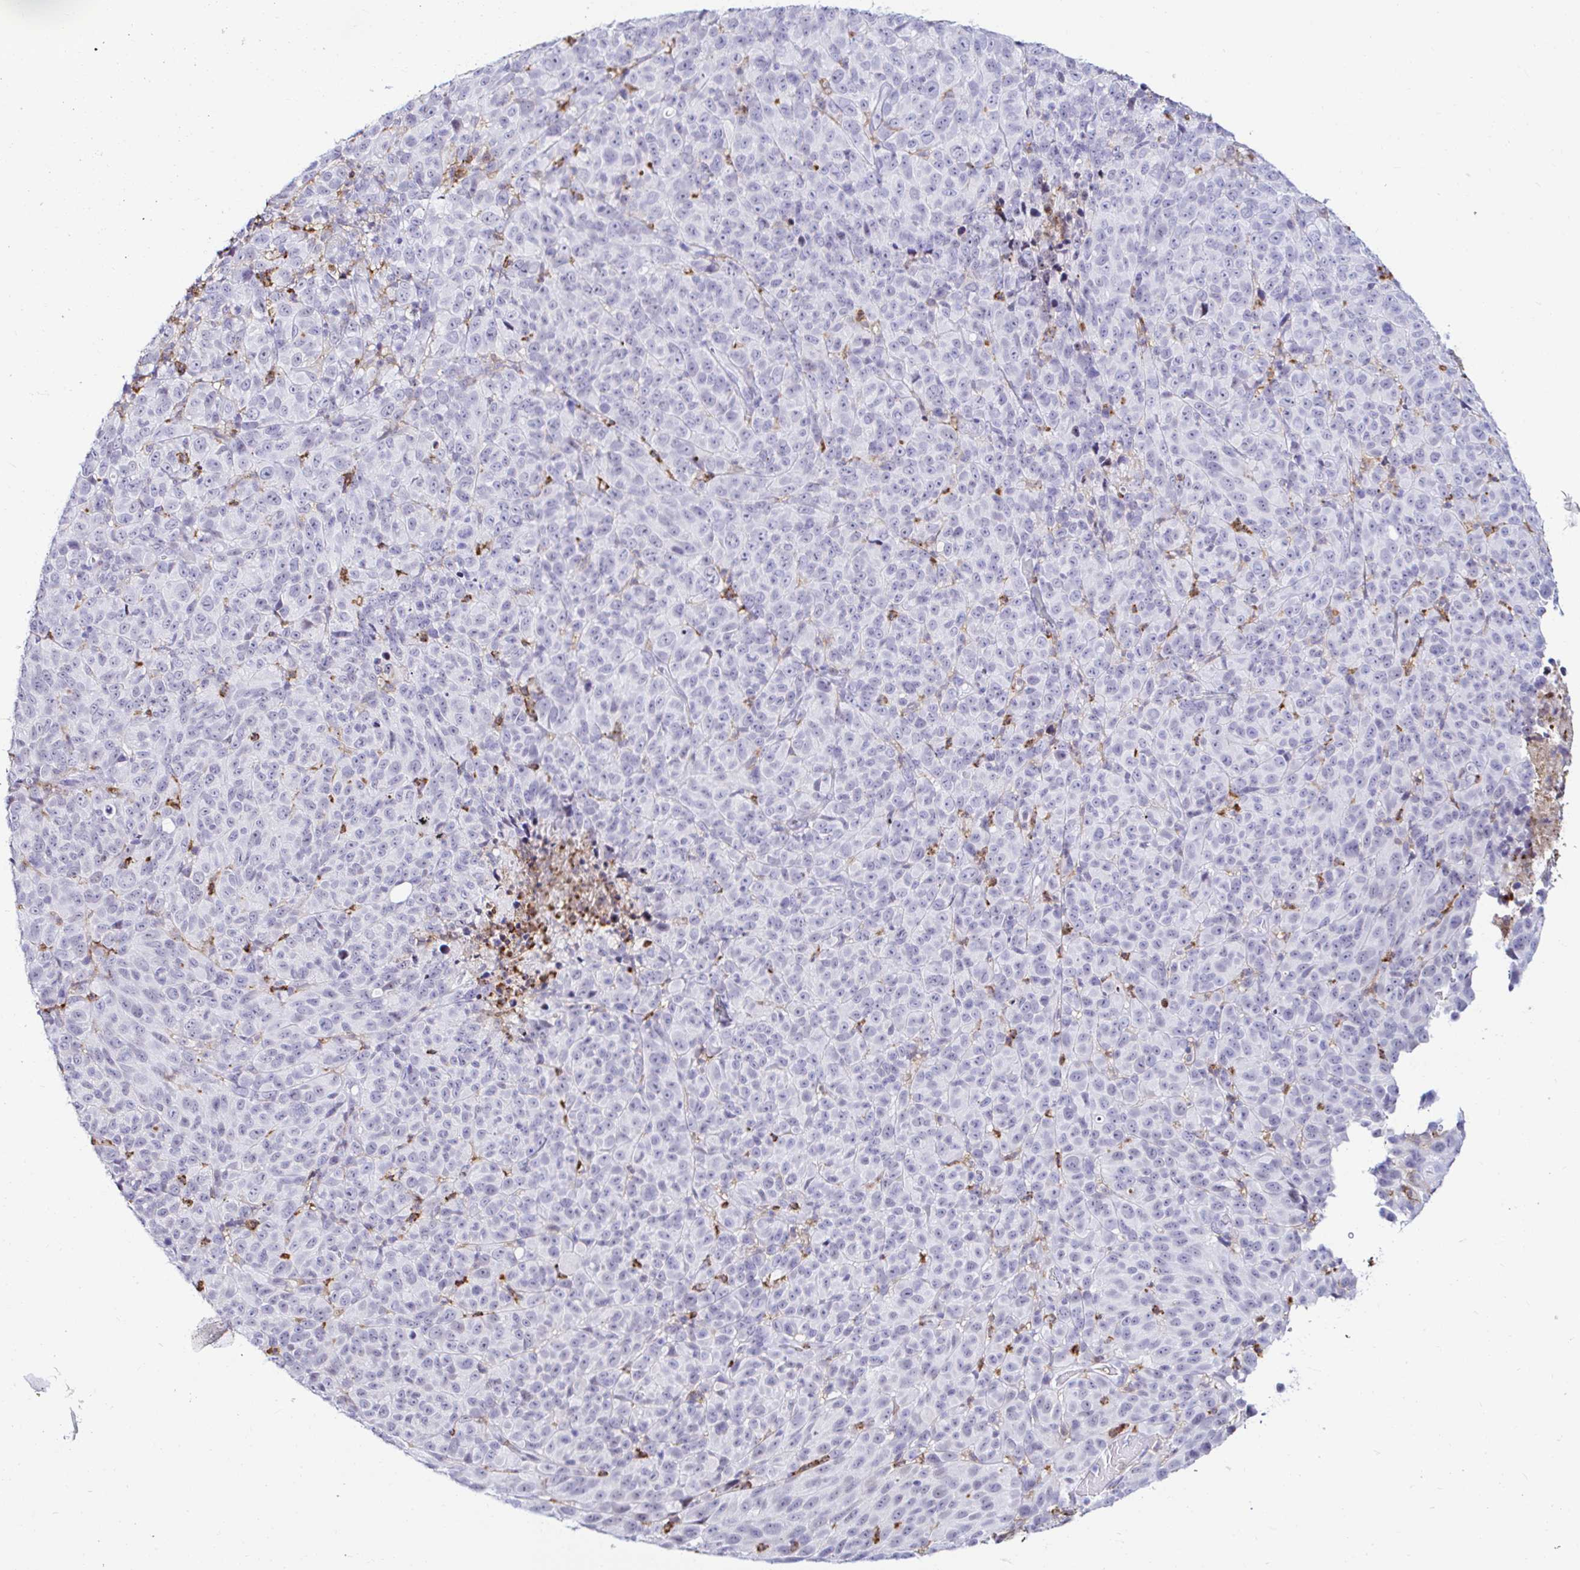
{"staining": {"intensity": "negative", "quantity": "none", "location": "none"}, "tissue": "melanoma", "cell_type": "Tumor cells", "image_type": "cancer", "snomed": [{"axis": "morphology", "description": "Malignant melanoma, NOS"}, {"axis": "topography", "description": "Skin"}], "caption": "The photomicrograph exhibits no staining of tumor cells in malignant melanoma.", "gene": "CYBB", "patient": {"sex": "male", "age": 85}}